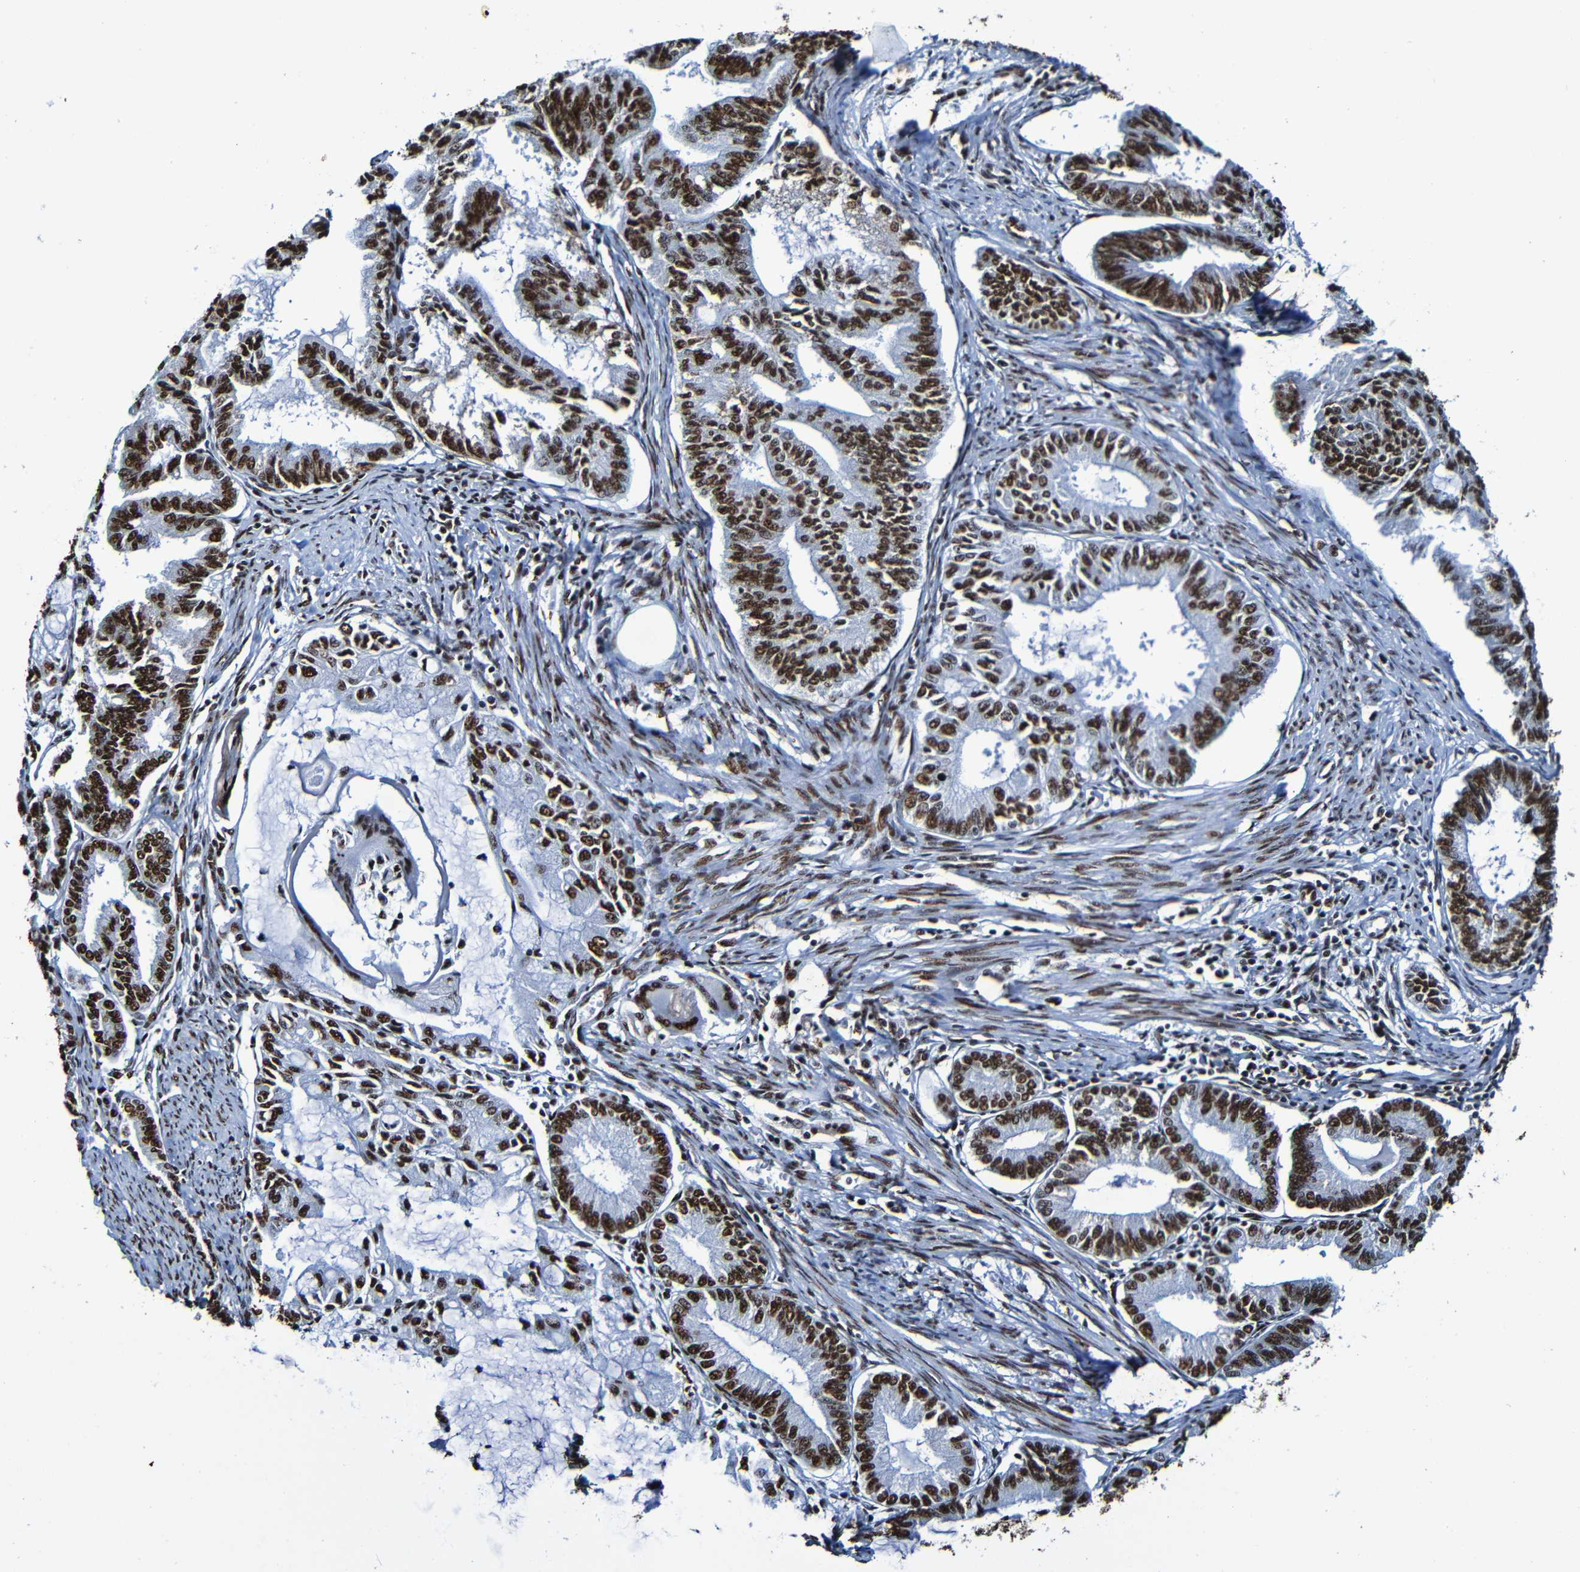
{"staining": {"intensity": "strong", "quantity": ">75%", "location": "nuclear"}, "tissue": "endometrial cancer", "cell_type": "Tumor cells", "image_type": "cancer", "snomed": [{"axis": "morphology", "description": "Adenocarcinoma, NOS"}, {"axis": "topography", "description": "Endometrium"}], "caption": "Human endometrial cancer stained with a protein marker reveals strong staining in tumor cells.", "gene": "SRSF3", "patient": {"sex": "female", "age": 86}}